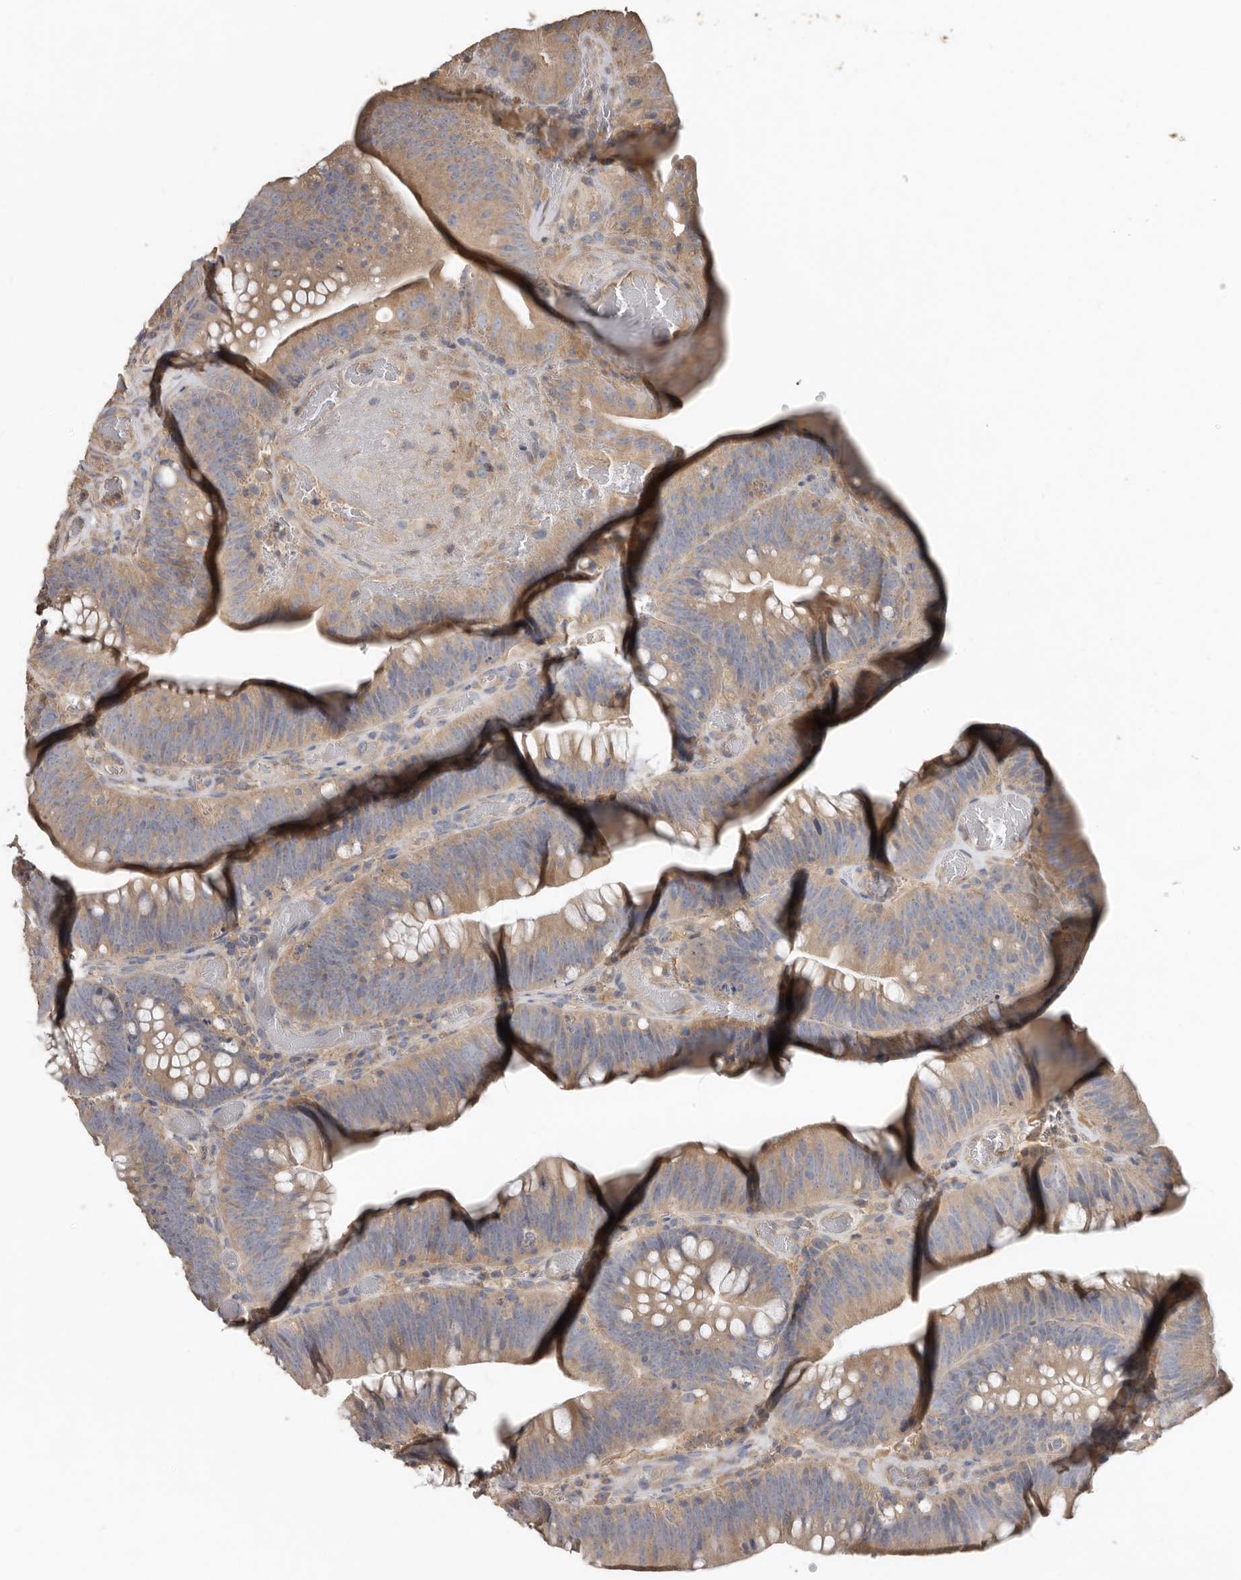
{"staining": {"intensity": "weak", "quantity": ">75%", "location": "cytoplasmic/membranous"}, "tissue": "colorectal cancer", "cell_type": "Tumor cells", "image_type": "cancer", "snomed": [{"axis": "morphology", "description": "Normal tissue, NOS"}, {"axis": "topography", "description": "Colon"}], "caption": "Human colorectal cancer stained with a brown dye demonstrates weak cytoplasmic/membranous positive staining in about >75% of tumor cells.", "gene": "FLCN", "patient": {"sex": "female", "age": 82}}